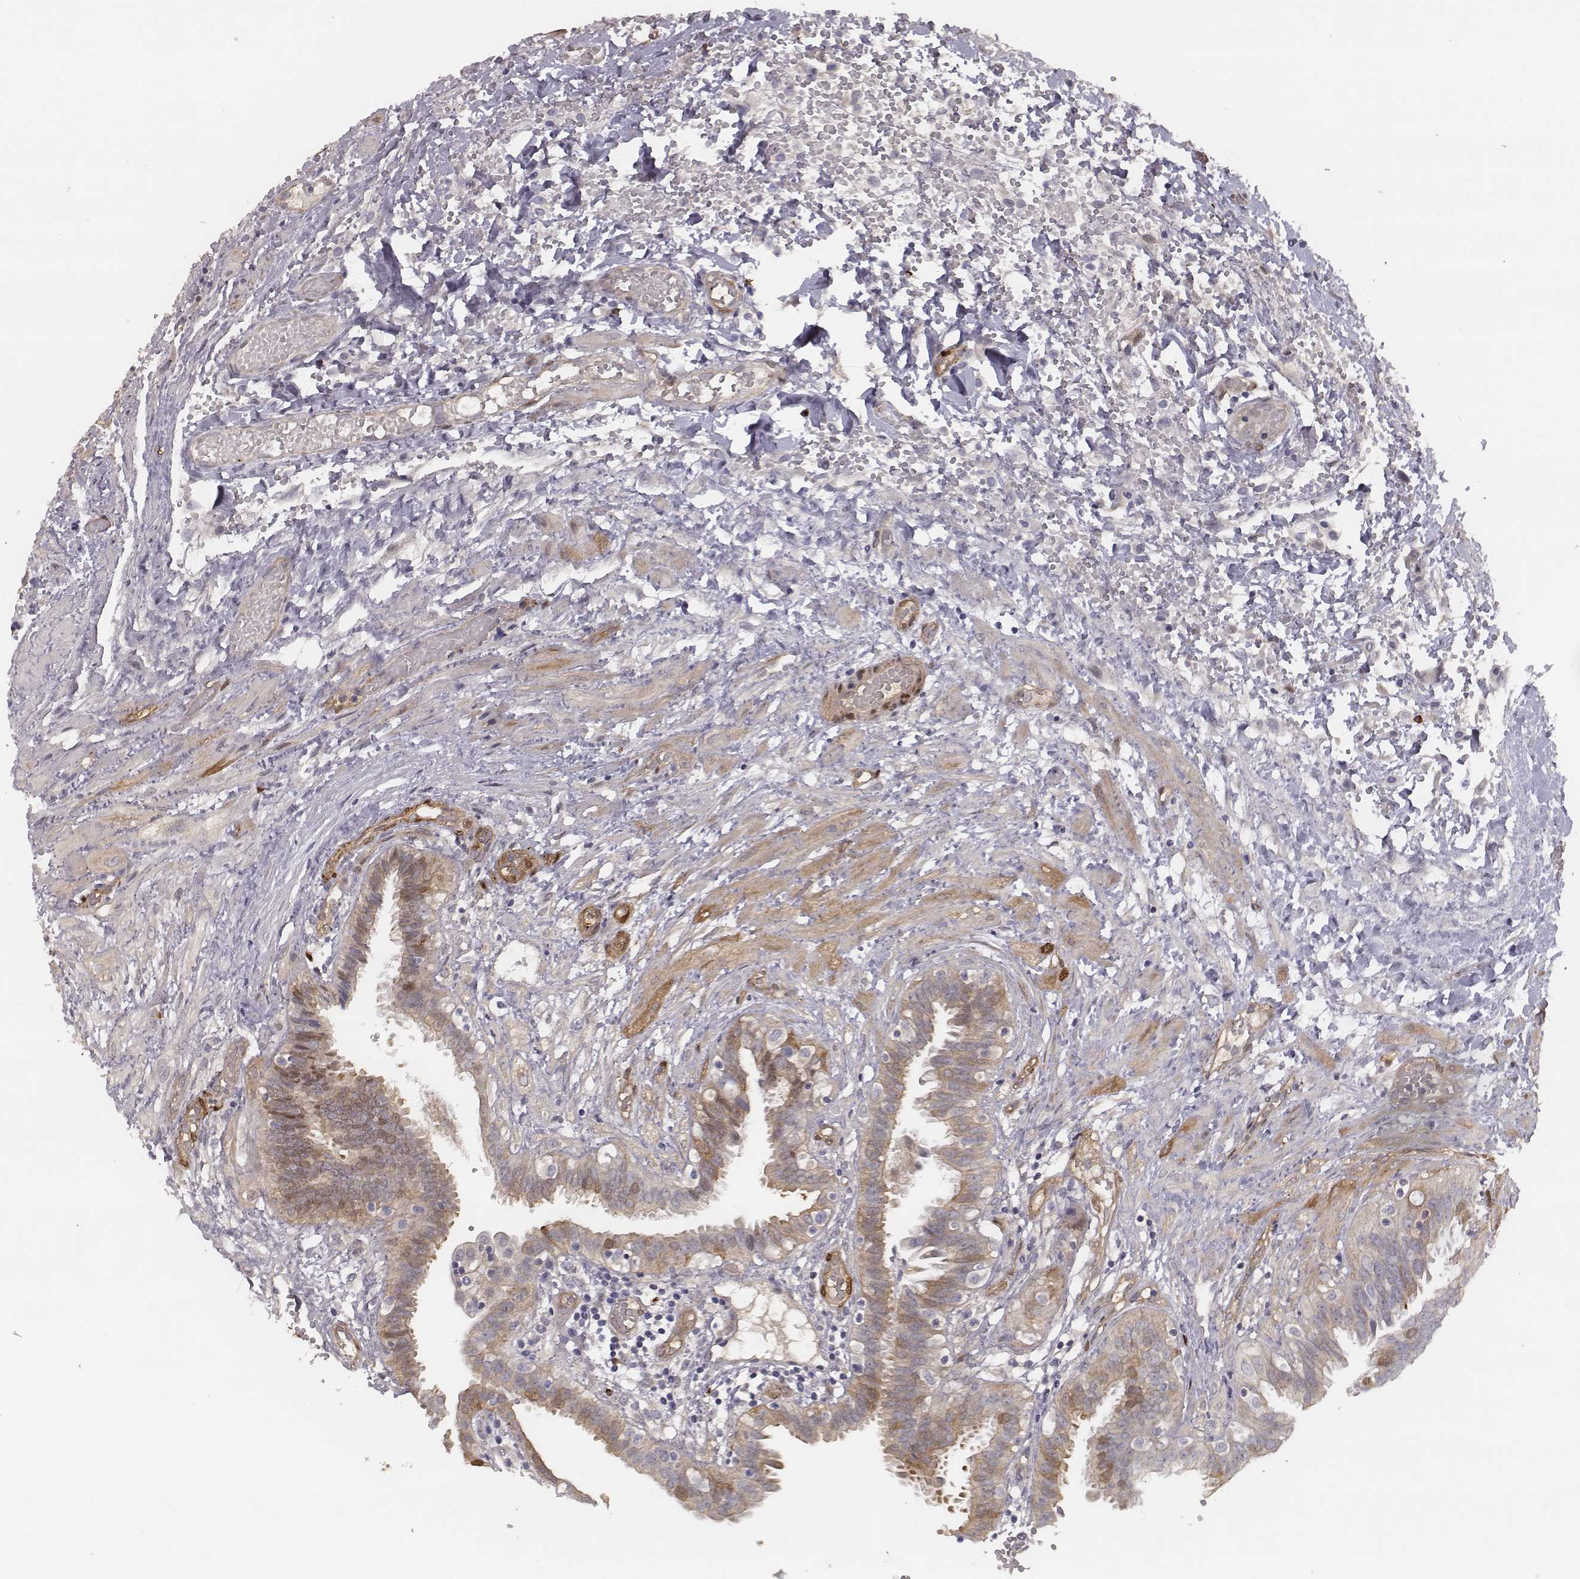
{"staining": {"intensity": "strong", "quantity": ">75%", "location": "cytoplasmic/membranous"}, "tissue": "fallopian tube", "cell_type": "Glandular cells", "image_type": "normal", "snomed": [{"axis": "morphology", "description": "Normal tissue, NOS"}, {"axis": "topography", "description": "Fallopian tube"}], "caption": "Brown immunohistochemical staining in unremarkable human fallopian tube demonstrates strong cytoplasmic/membranous positivity in about >75% of glandular cells. The staining is performed using DAB (3,3'-diaminobenzidine) brown chromogen to label protein expression. The nuclei are counter-stained blue using hematoxylin.", "gene": "ISYNA1", "patient": {"sex": "female", "age": 37}}